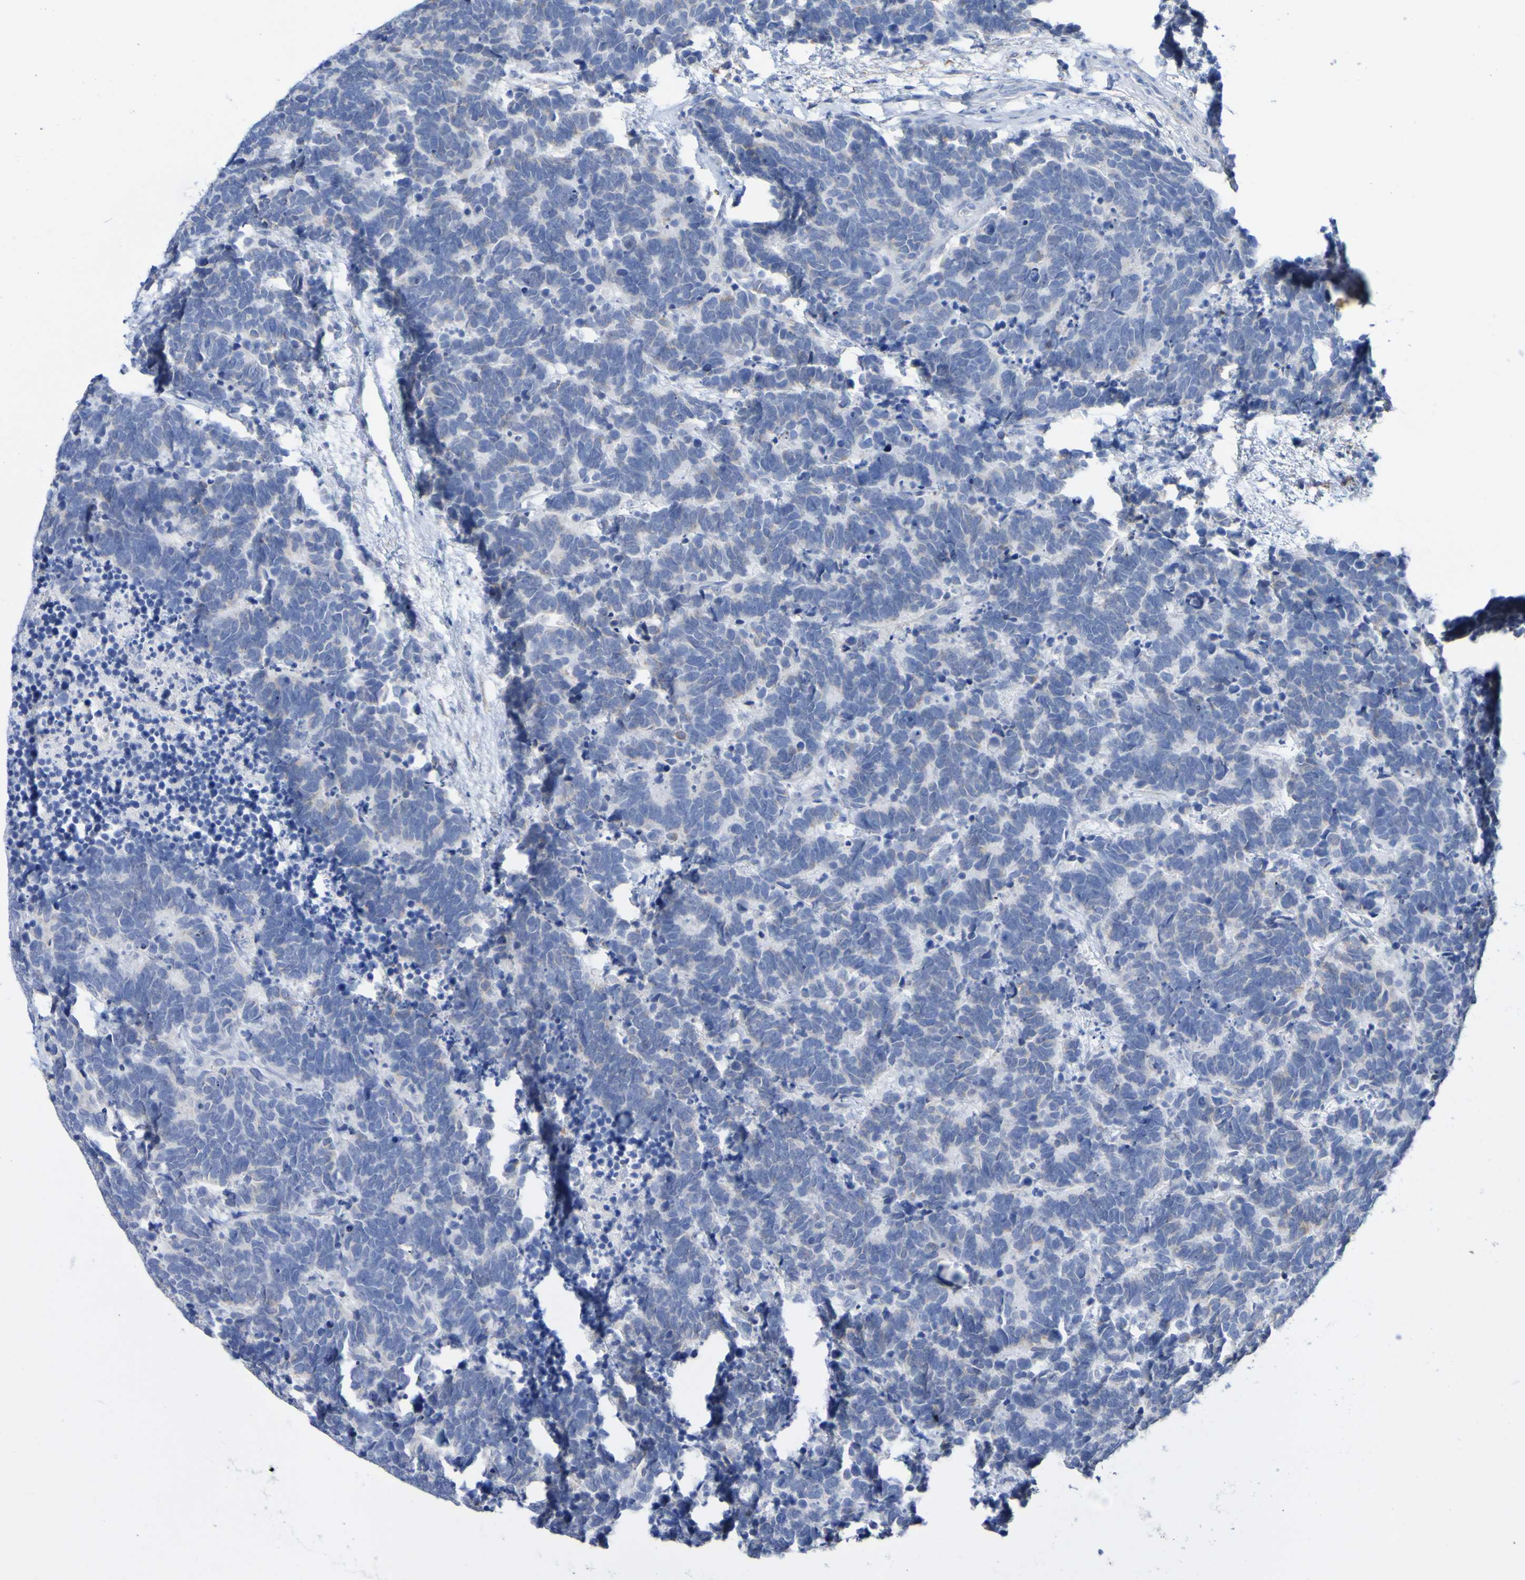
{"staining": {"intensity": "negative", "quantity": "none", "location": "none"}, "tissue": "carcinoid", "cell_type": "Tumor cells", "image_type": "cancer", "snomed": [{"axis": "morphology", "description": "Carcinoma, NOS"}, {"axis": "morphology", "description": "Carcinoid, malignant, NOS"}, {"axis": "topography", "description": "Urinary bladder"}], "caption": "Tumor cells show no significant protein positivity in carcinoid (malignant).", "gene": "SGCB", "patient": {"sex": "male", "age": 57}}